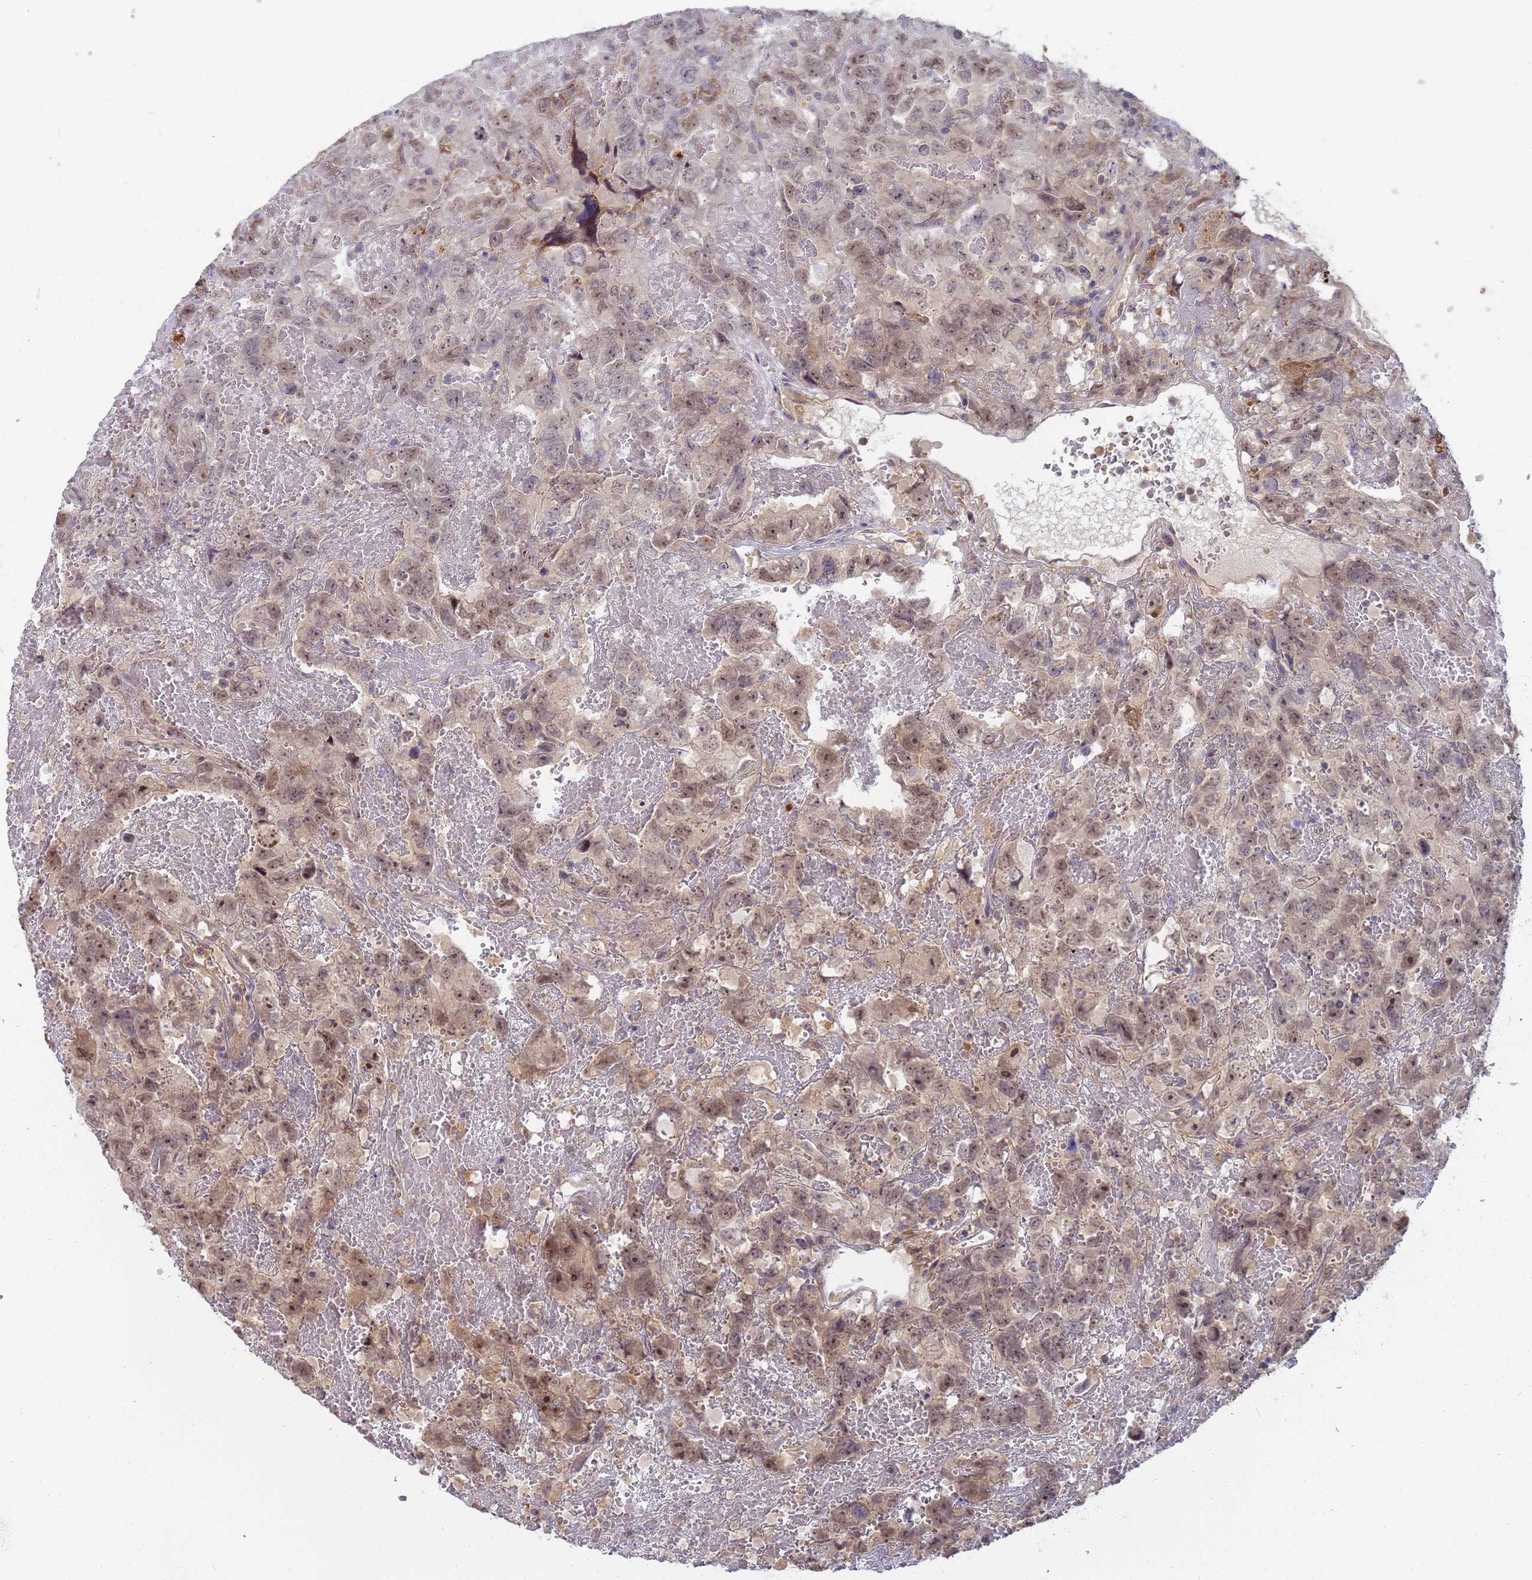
{"staining": {"intensity": "moderate", "quantity": ">75%", "location": "nuclear"}, "tissue": "testis cancer", "cell_type": "Tumor cells", "image_type": "cancer", "snomed": [{"axis": "morphology", "description": "Carcinoma, Embryonal, NOS"}, {"axis": "topography", "description": "Testis"}], "caption": "About >75% of tumor cells in testis cancer (embryonal carcinoma) display moderate nuclear protein positivity as visualized by brown immunohistochemical staining.", "gene": "SHARPIN", "patient": {"sex": "male", "age": 45}}